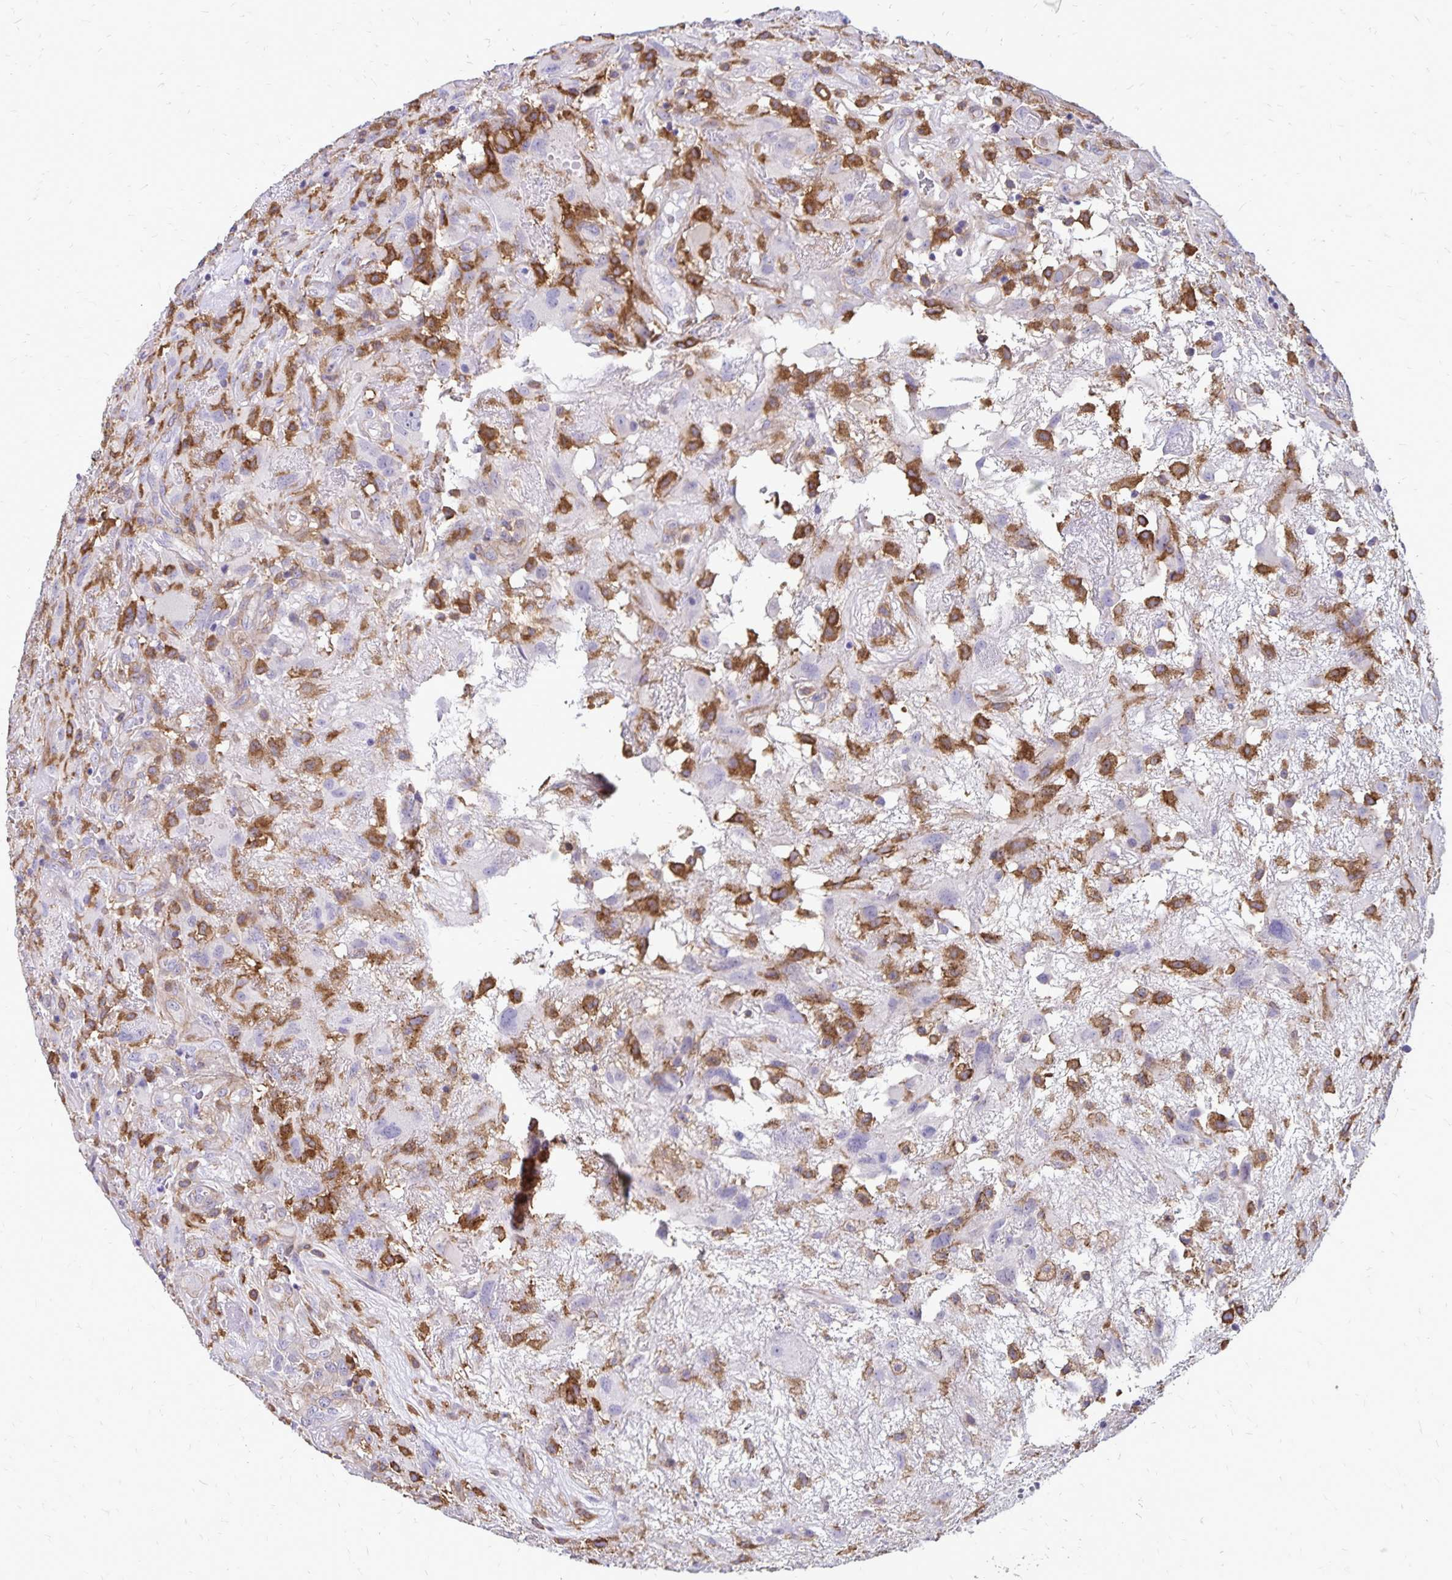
{"staining": {"intensity": "moderate", "quantity": "25%-75%", "location": "cytoplasmic/membranous"}, "tissue": "glioma", "cell_type": "Tumor cells", "image_type": "cancer", "snomed": [{"axis": "morphology", "description": "Glioma, malignant, High grade"}, {"axis": "topography", "description": "Brain"}], "caption": "Glioma stained with DAB immunohistochemistry (IHC) exhibits medium levels of moderate cytoplasmic/membranous expression in approximately 25%-75% of tumor cells.", "gene": "TNS3", "patient": {"sex": "male", "age": 46}}